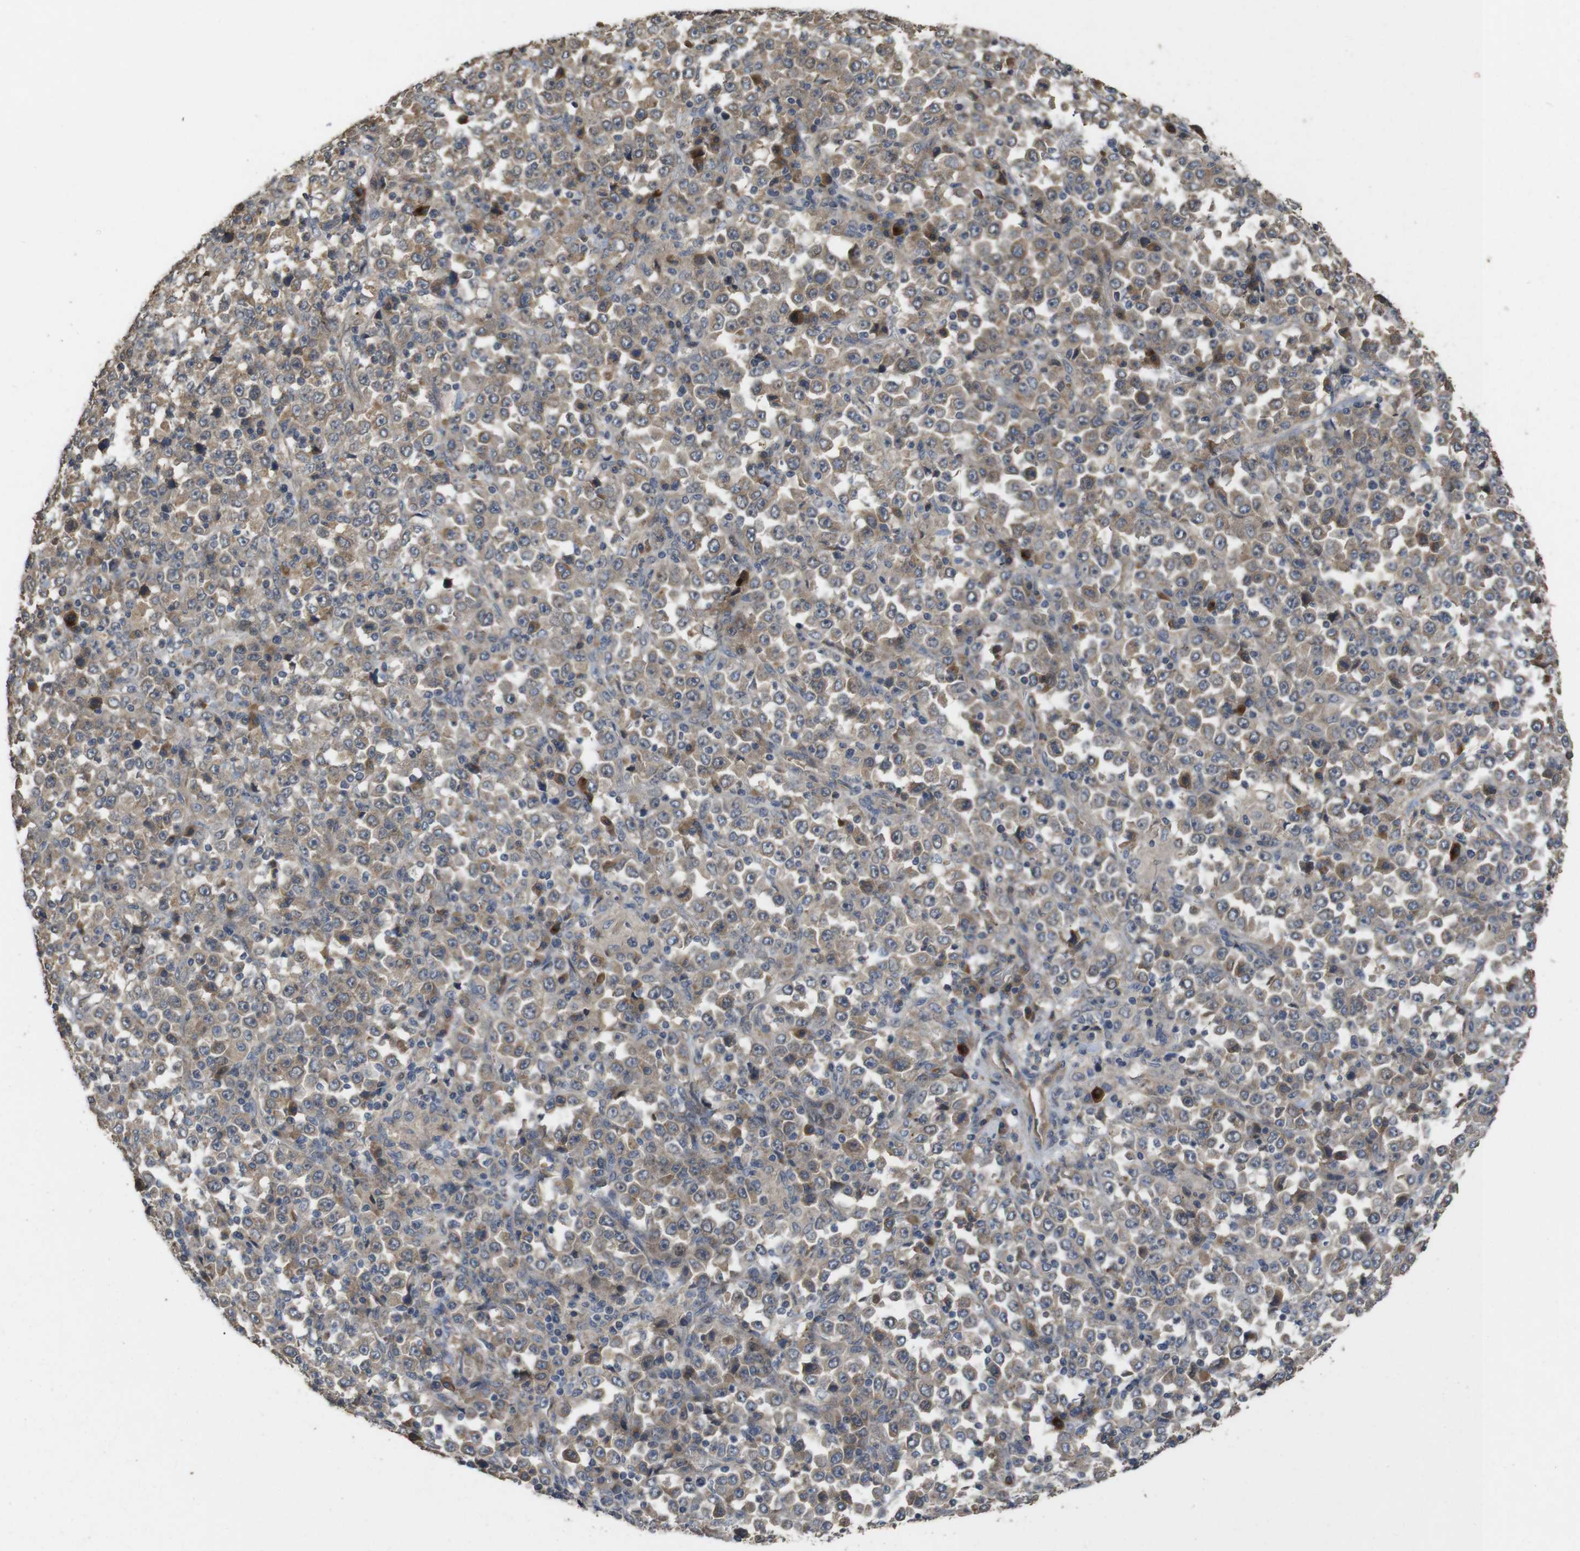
{"staining": {"intensity": "weak", "quantity": "25%-75%", "location": "cytoplasmic/membranous"}, "tissue": "stomach cancer", "cell_type": "Tumor cells", "image_type": "cancer", "snomed": [{"axis": "morphology", "description": "Normal tissue, NOS"}, {"axis": "morphology", "description": "Adenocarcinoma, NOS"}, {"axis": "topography", "description": "Stomach, upper"}, {"axis": "topography", "description": "Stomach"}], "caption": "Immunohistochemical staining of human stomach cancer (adenocarcinoma) reveals low levels of weak cytoplasmic/membranous protein positivity in approximately 25%-75% of tumor cells. Using DAB (brown) and hematoxylin (blue) stains, captured at high magnification using brightfield microscopy.", "gene": "PCDHB10", "patient": {"sex": "male", "age": 59}}